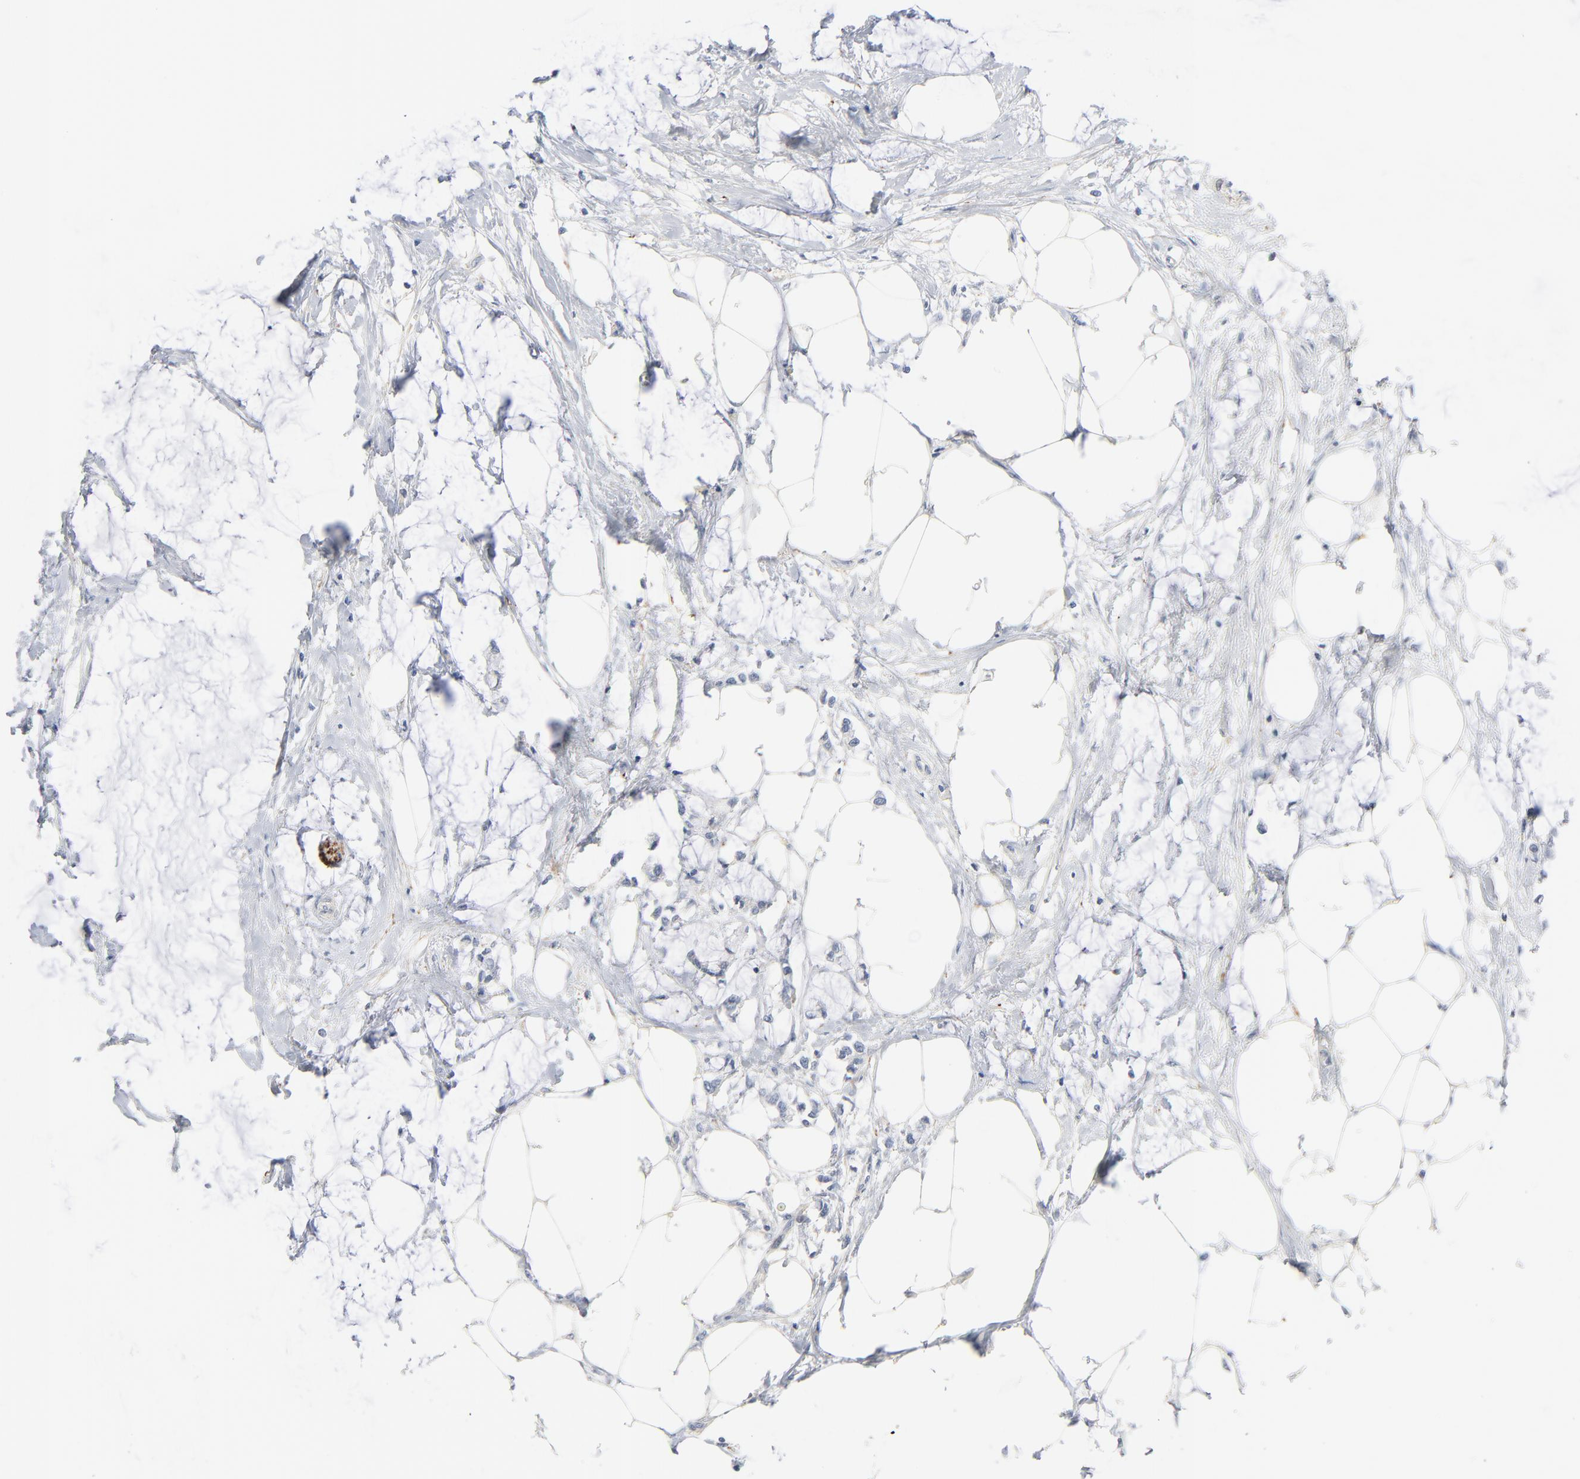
{"staining": {"intensity": "negative", "quantity": "none", "location": "none"}, "tissue": "colorectal cancer", "cell_type": "Tumor cells", "image_type": "cancer", "snomed": [{"axis": "morphology", "description": "Normal tissue, NOS"}, {"axis": "morphology", "description": "Adenocarcinoma, NOS"}, {"axis": "topography", "description": "Colon"}, {"axis": "topography", "description": "Peripheral nerve tissue"}], "caption": "Colorectal cancer was stained to show a protein in brown. There is no significant positivity in tumor cells.", "gene": "IFT43", "patient": {"sex": "male", "age": 14}}